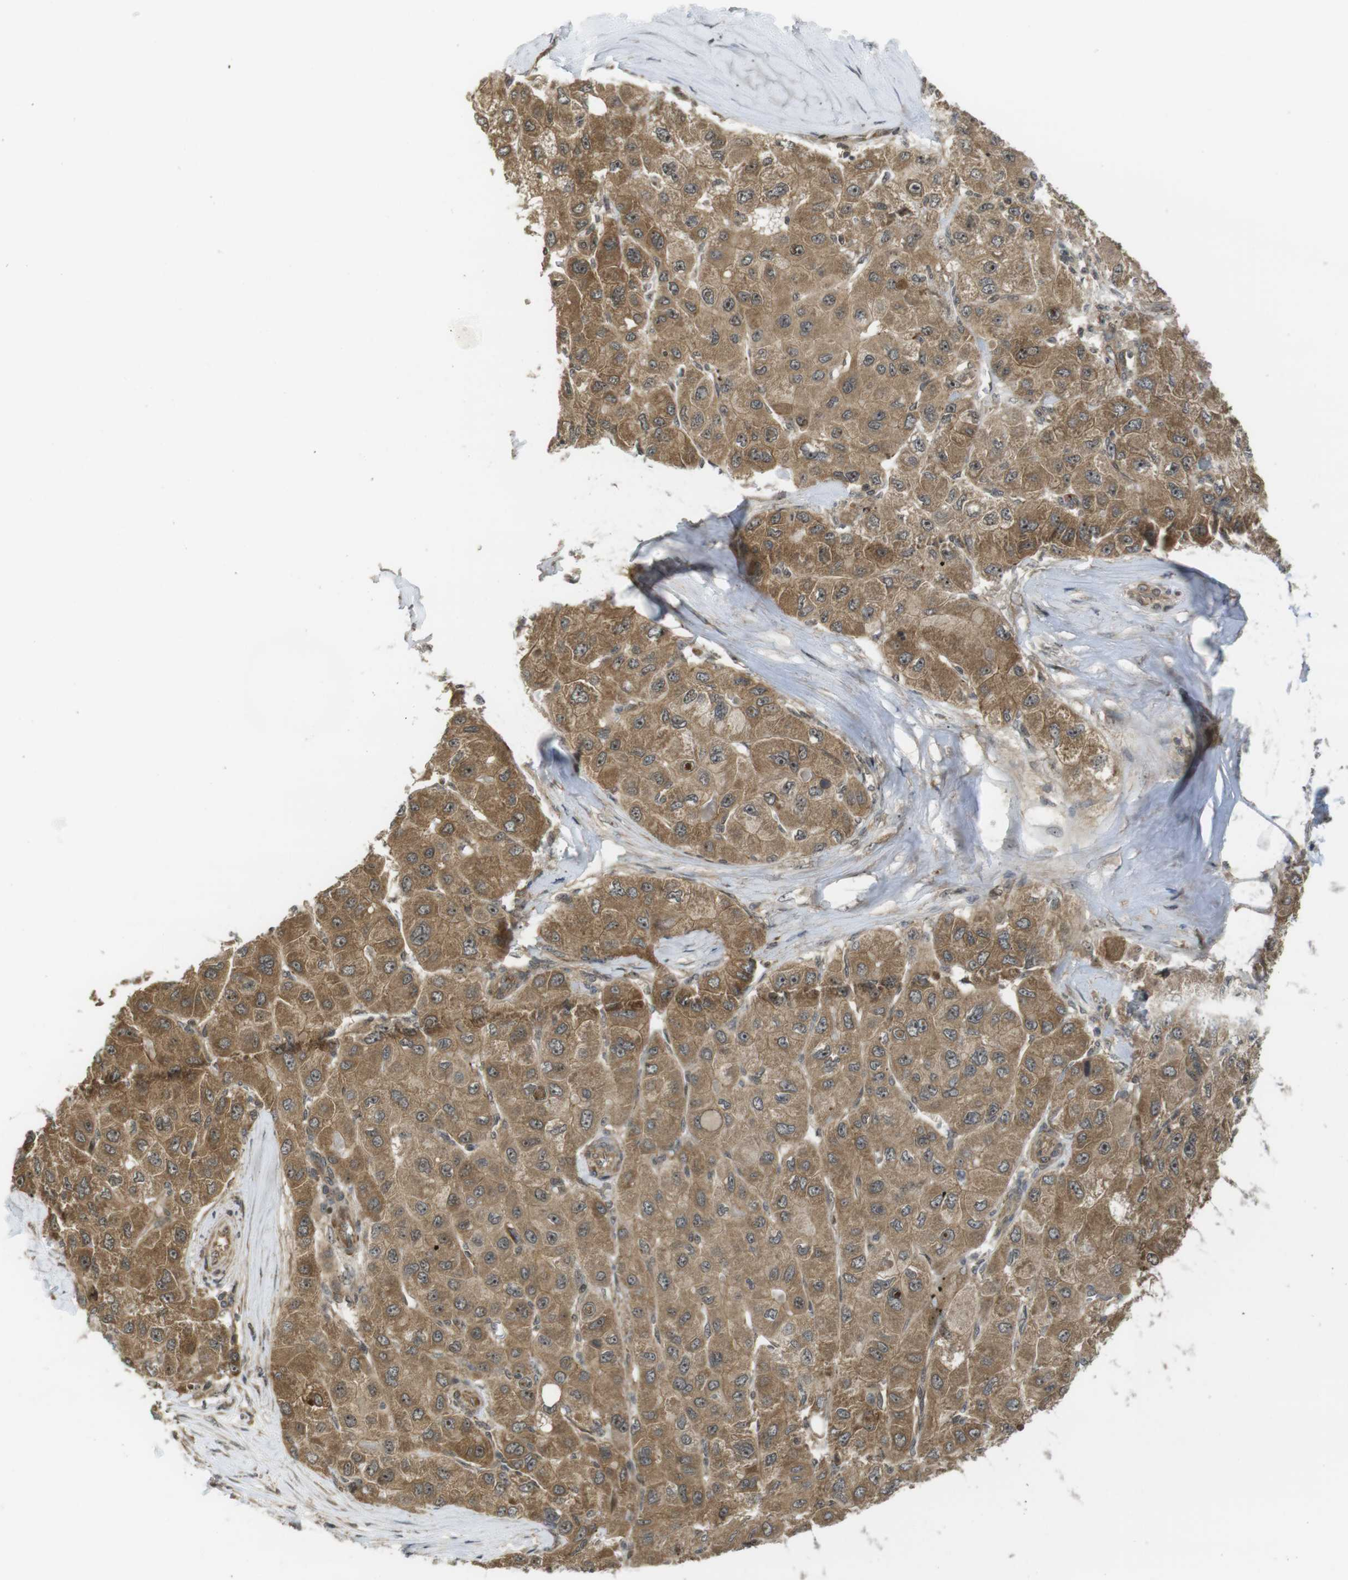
{"staining": {"intensity": "moderate", "quantity": ">75%", "location": "cytoplasmic/membranous"}, "tissue": "liver cancer", "cell_type": "Tumor cells", "image_type": "cancer", "snomed": [{"axis": "morphology", "description": "Carcinoma, Hepatocellular, NOS"}, {"axis": "topography", "description": "Liver"}], "caption": "Liver hepatocellular carcinoma stained with a brown dye displays moderate cytoplasmic/membranous positive staining in approximately >75% of tumor cells.", "gene": "CC2D1A", "patient": {"sex": "male", "age": 80}}